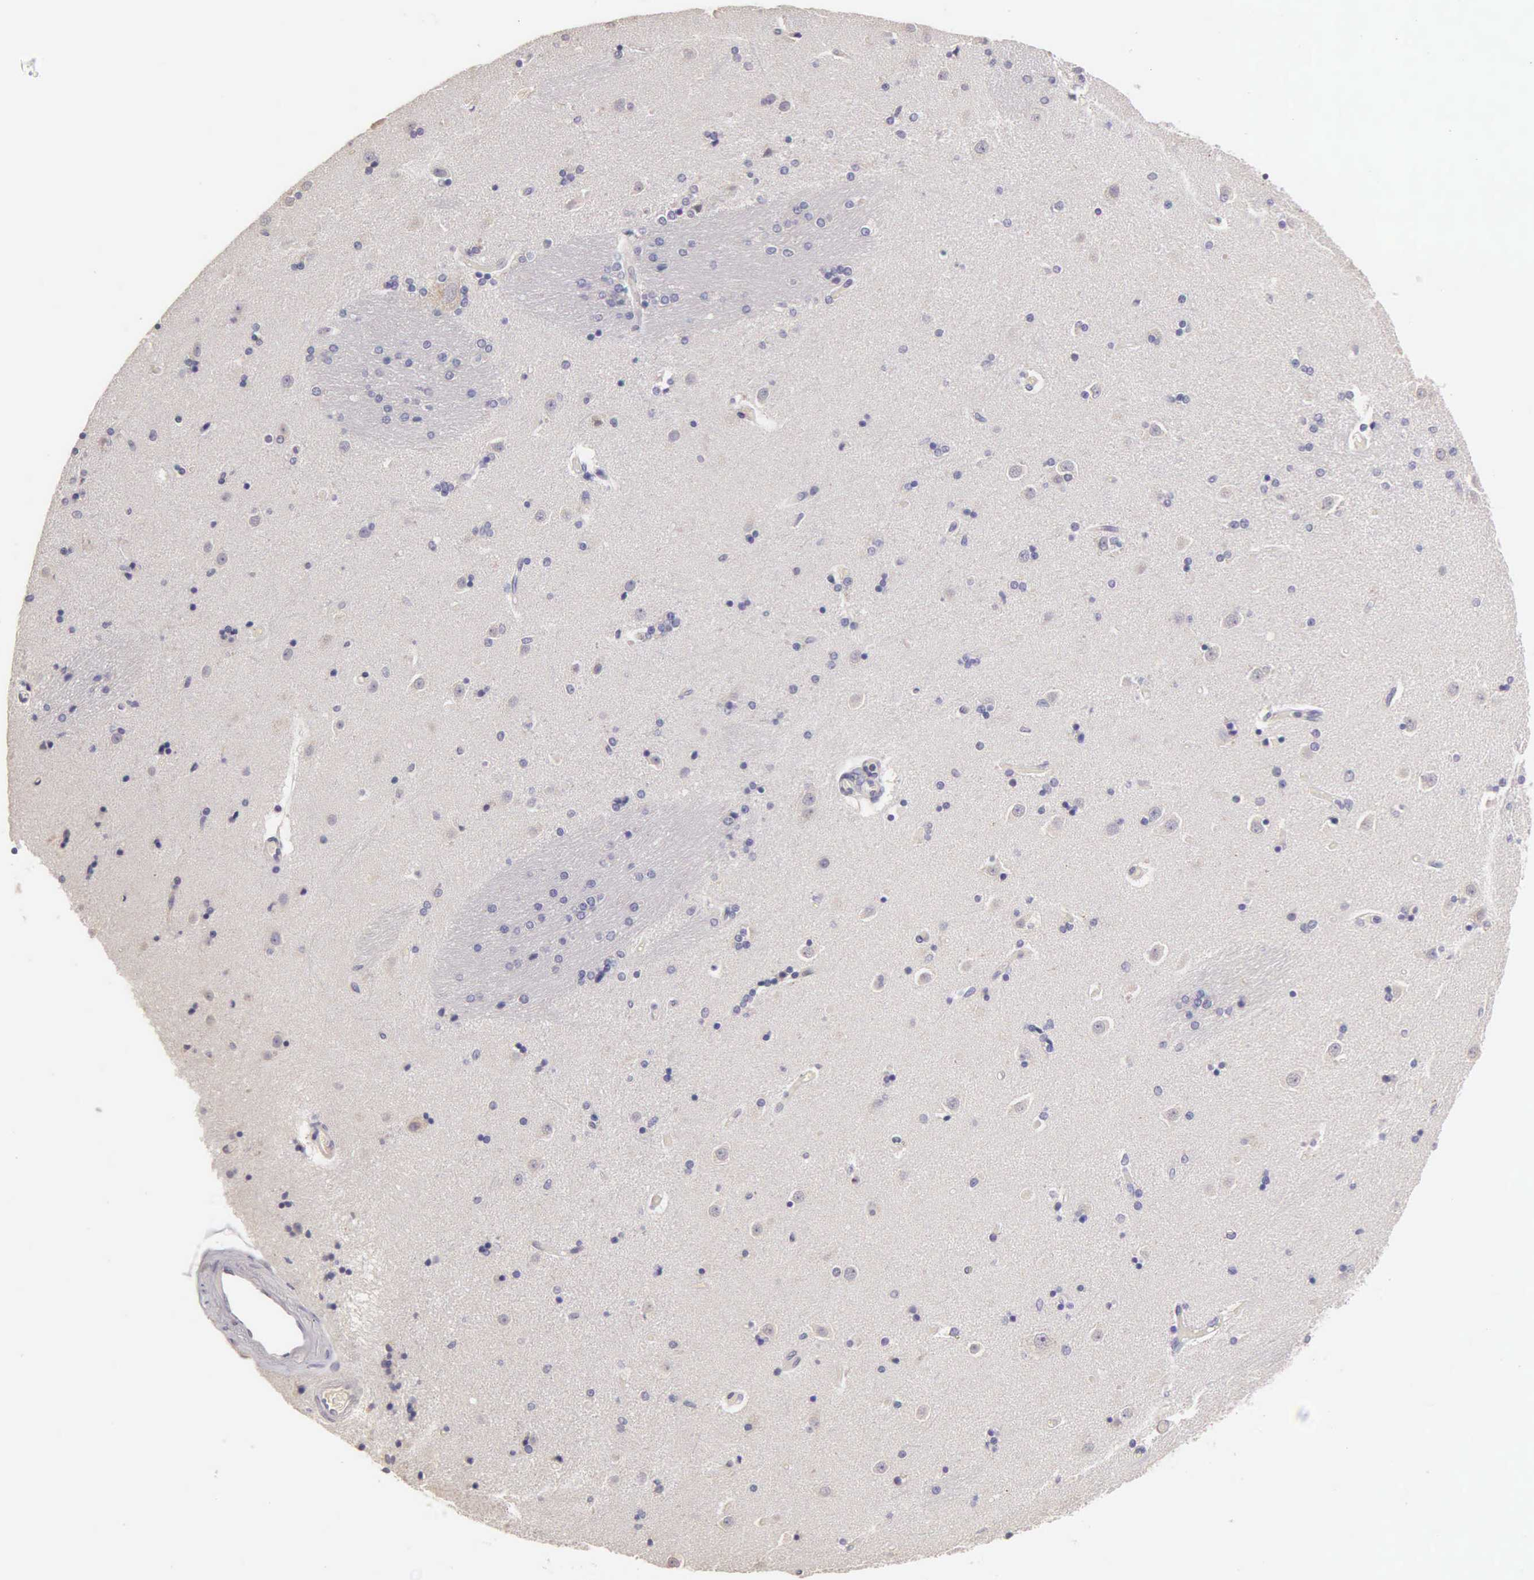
{"staining": {"intensity": "negative", "quantity": "none", "location": "none"}, "tissue": "caudate", "cell_type": "Glial cells", "image_type": "normal", "snomed": [{"axis": "morphology", "description": "Normal tissue, NOS"}, {"axis": "topography", "description": "Lateral ventricle wall"}], "caption": "High power microscopy micrograph of an immunohistochemistry (IHC) image of normal caudate, revealing no significant positivity in glial cells. (Brightfield microscopy of DAB IHC at high magnification).", "gene": "ESR1", "patient": {"sex": "female", "age": 54}}